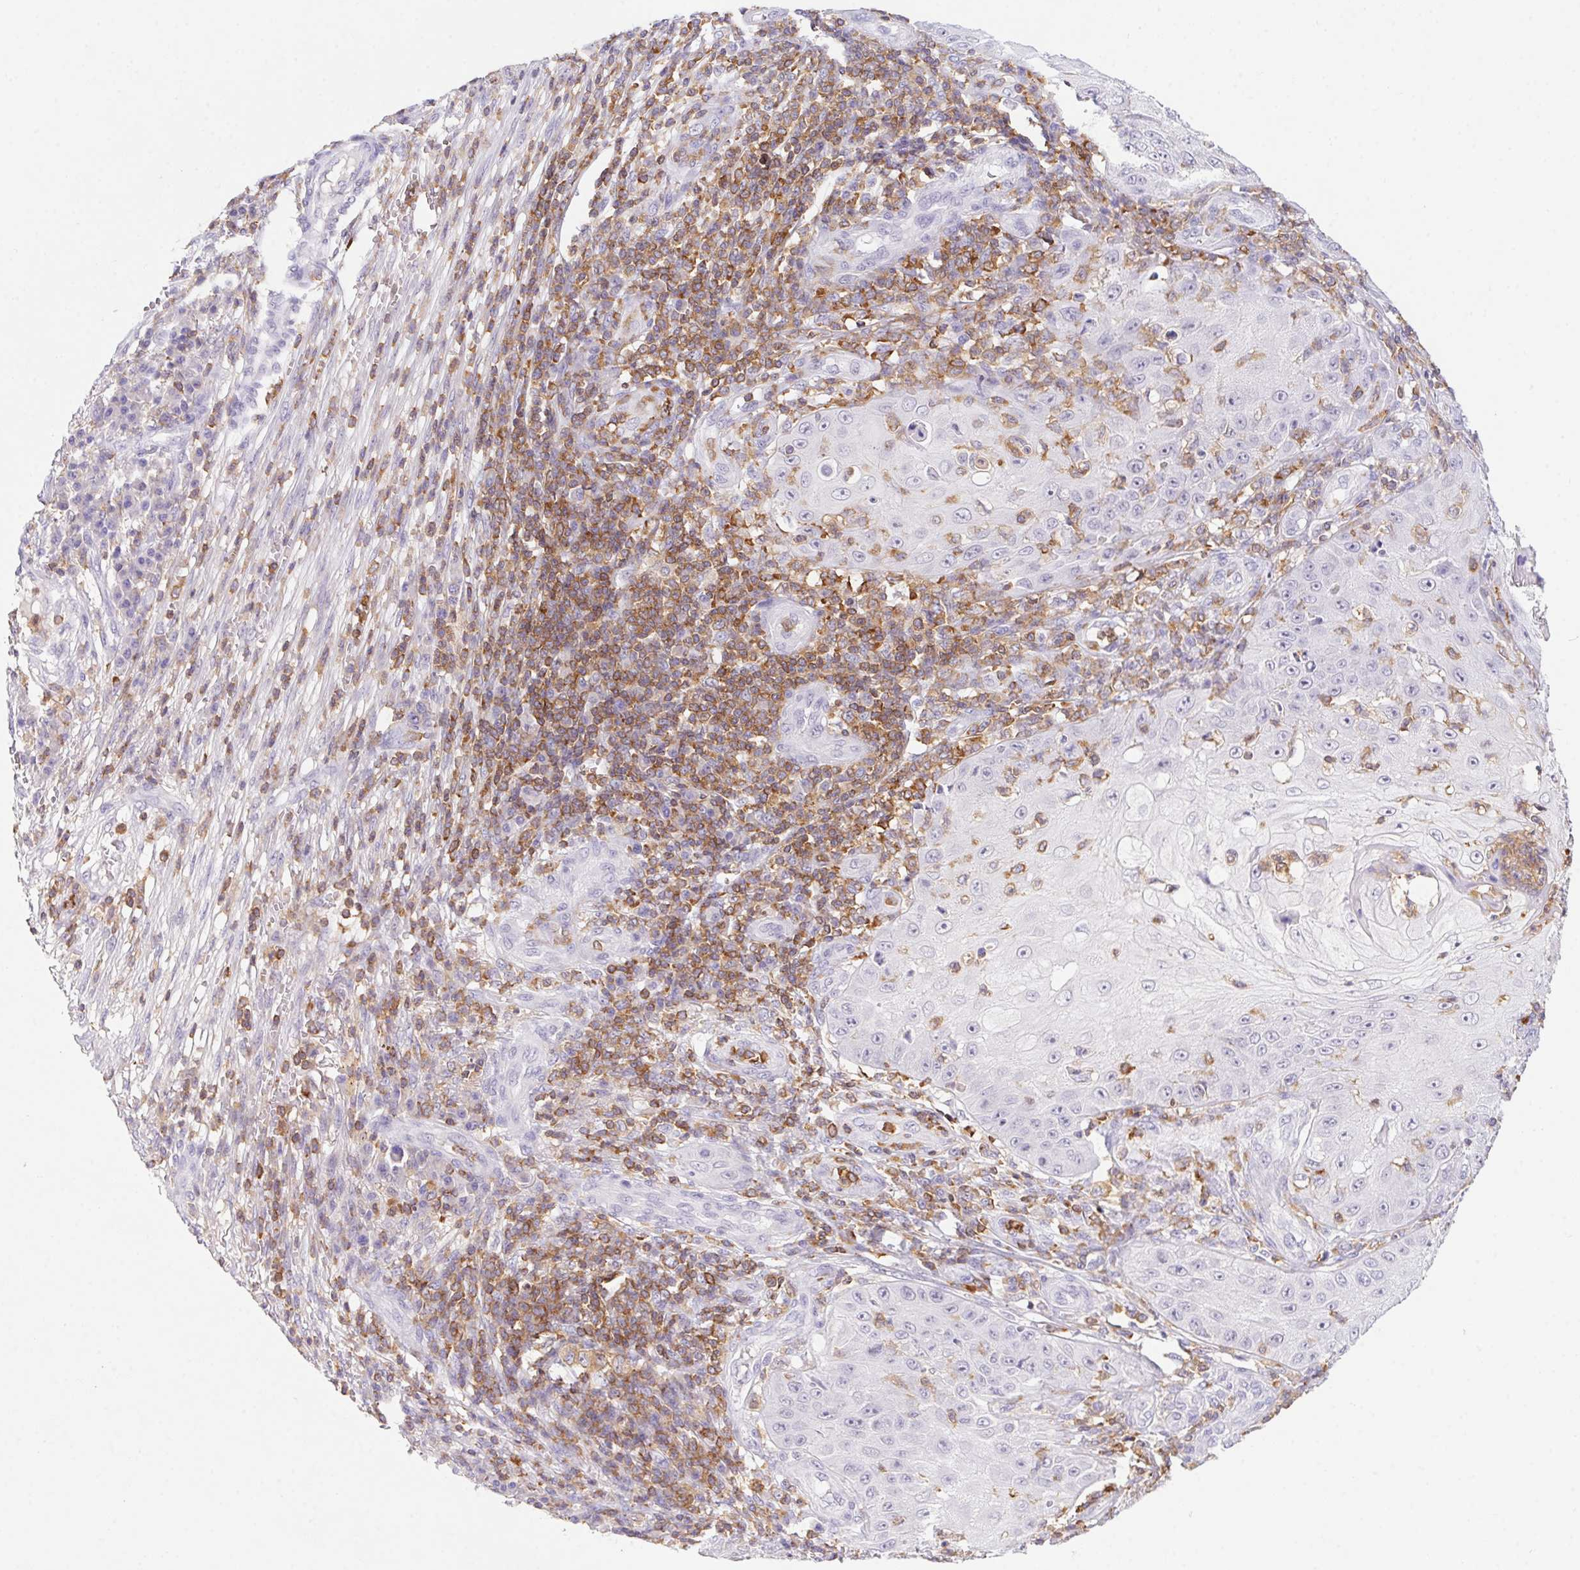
{"staining": {"intensity": "negative", "quantity": "none", "location": "none"}, "tissue": "skin cancer", "cell_type": "Tumor cells", "image_type": "cancer", "snomed": [{"axis": "morphology", "description": "Squamous cell carcinoma, NOS"}, {"axis": "topography", "description": "Skin"}], "caption": "High magnification brightfield microscopy of skin cancer stained with DAB (brown) and counterstained with hematoxylin (blue): tumor cells show no significant positivity. The staining is performed using DAB (3,3'-diaminobenzidine) brown chromogen with nuclei counter-stained in using hematoxylin.", "gene": "APBB1IP", "patient": {"sex": "male", "age": 70}}